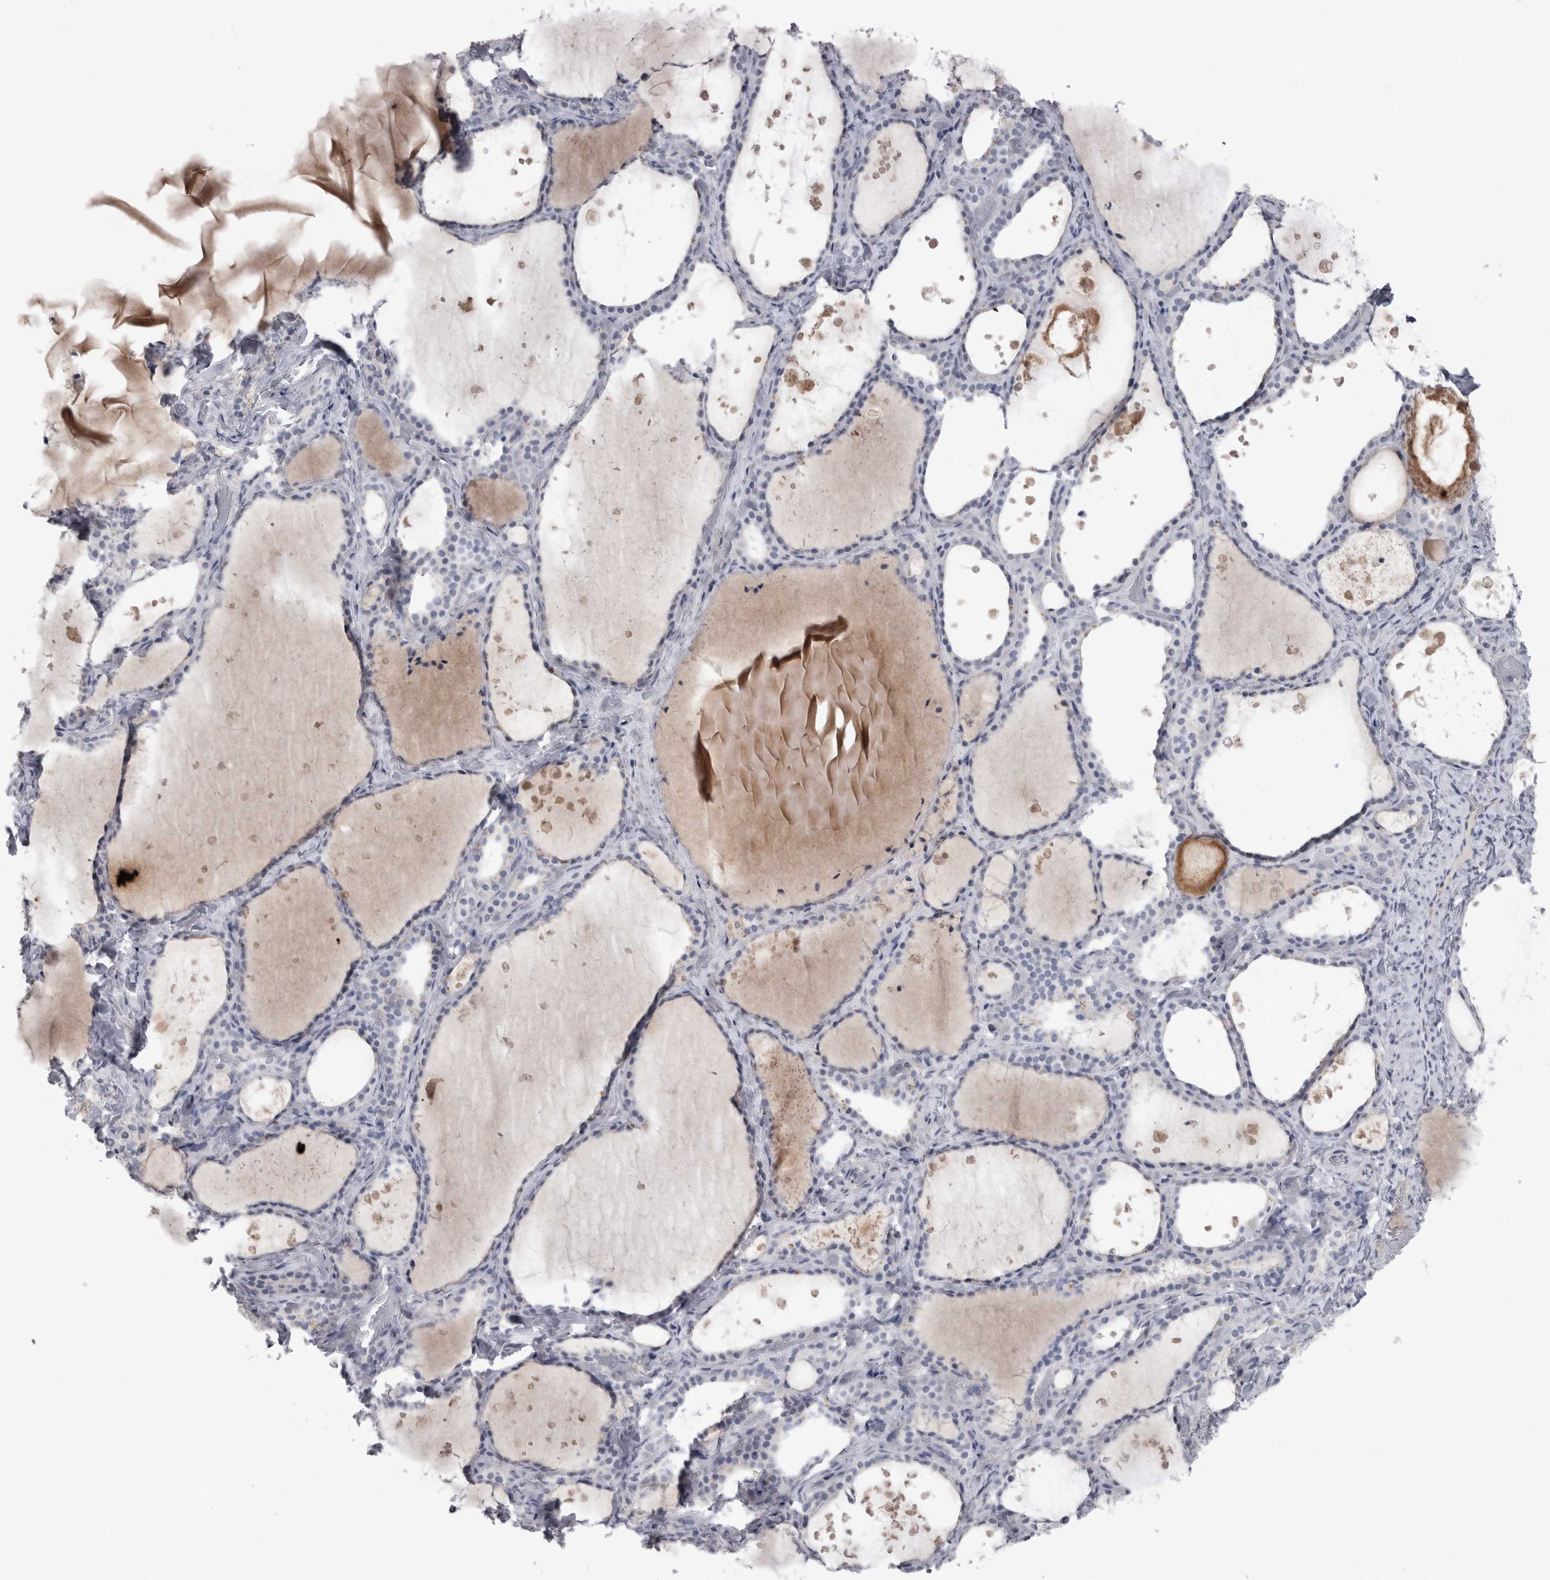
{"staining": {"intensity": "negative", "quantity": "none", "location": "none"}, "tissue": "thyroid gland", "cell_type": "Glandular cells", "image_type": "normal", "snomed": [{"axis": "morphology", "description": "Normal tissue, NOS"}, {"axis": "topography", "description": "Thyroid gland"}], "caption": "Thyroid gland was stained to show a protein in brown. There is no significant expression in glandular cells.", "gene": "PDX1", "patient": {"sex": "female", "age": 44}}